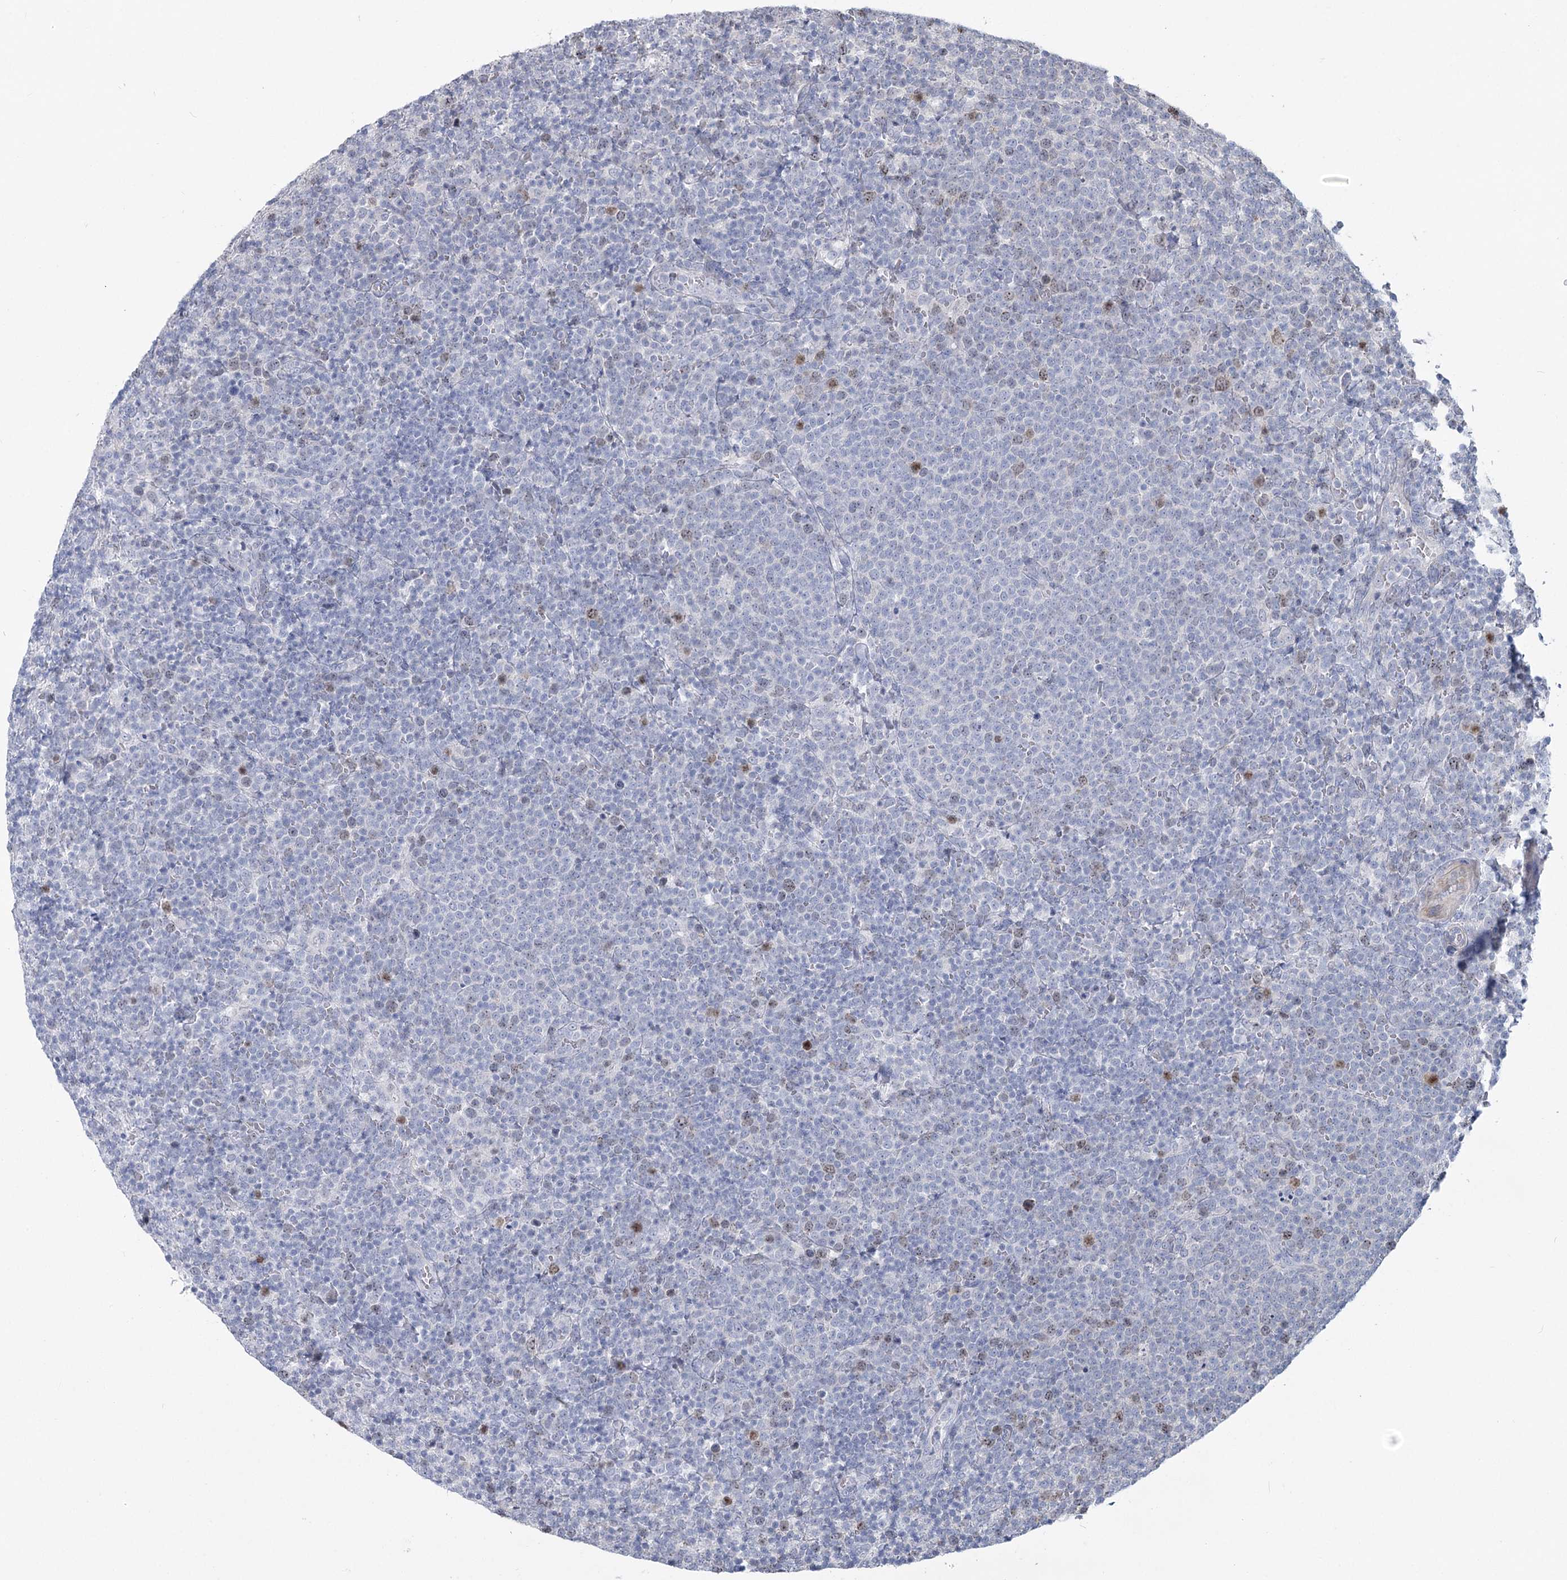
{"staining": {"intensity": "negative", "quantity": "none", "location": "none"}, "tissue": "lymphoma", "cell_type": "Tumor cells", "image_type": "cancer", "snomed": [{"axis": "morphology", "description": "Malignant lymphoma, non-Hodgkin's type, High grade"}, {"axis": "topography", "description": "Lymph node"}], "caption": "The histopathology image demonstrates no significant positivity in tumor cells of lymphoma.", "gene": "ABITRAM", "patient": {"sex": "male", "age": 61}}